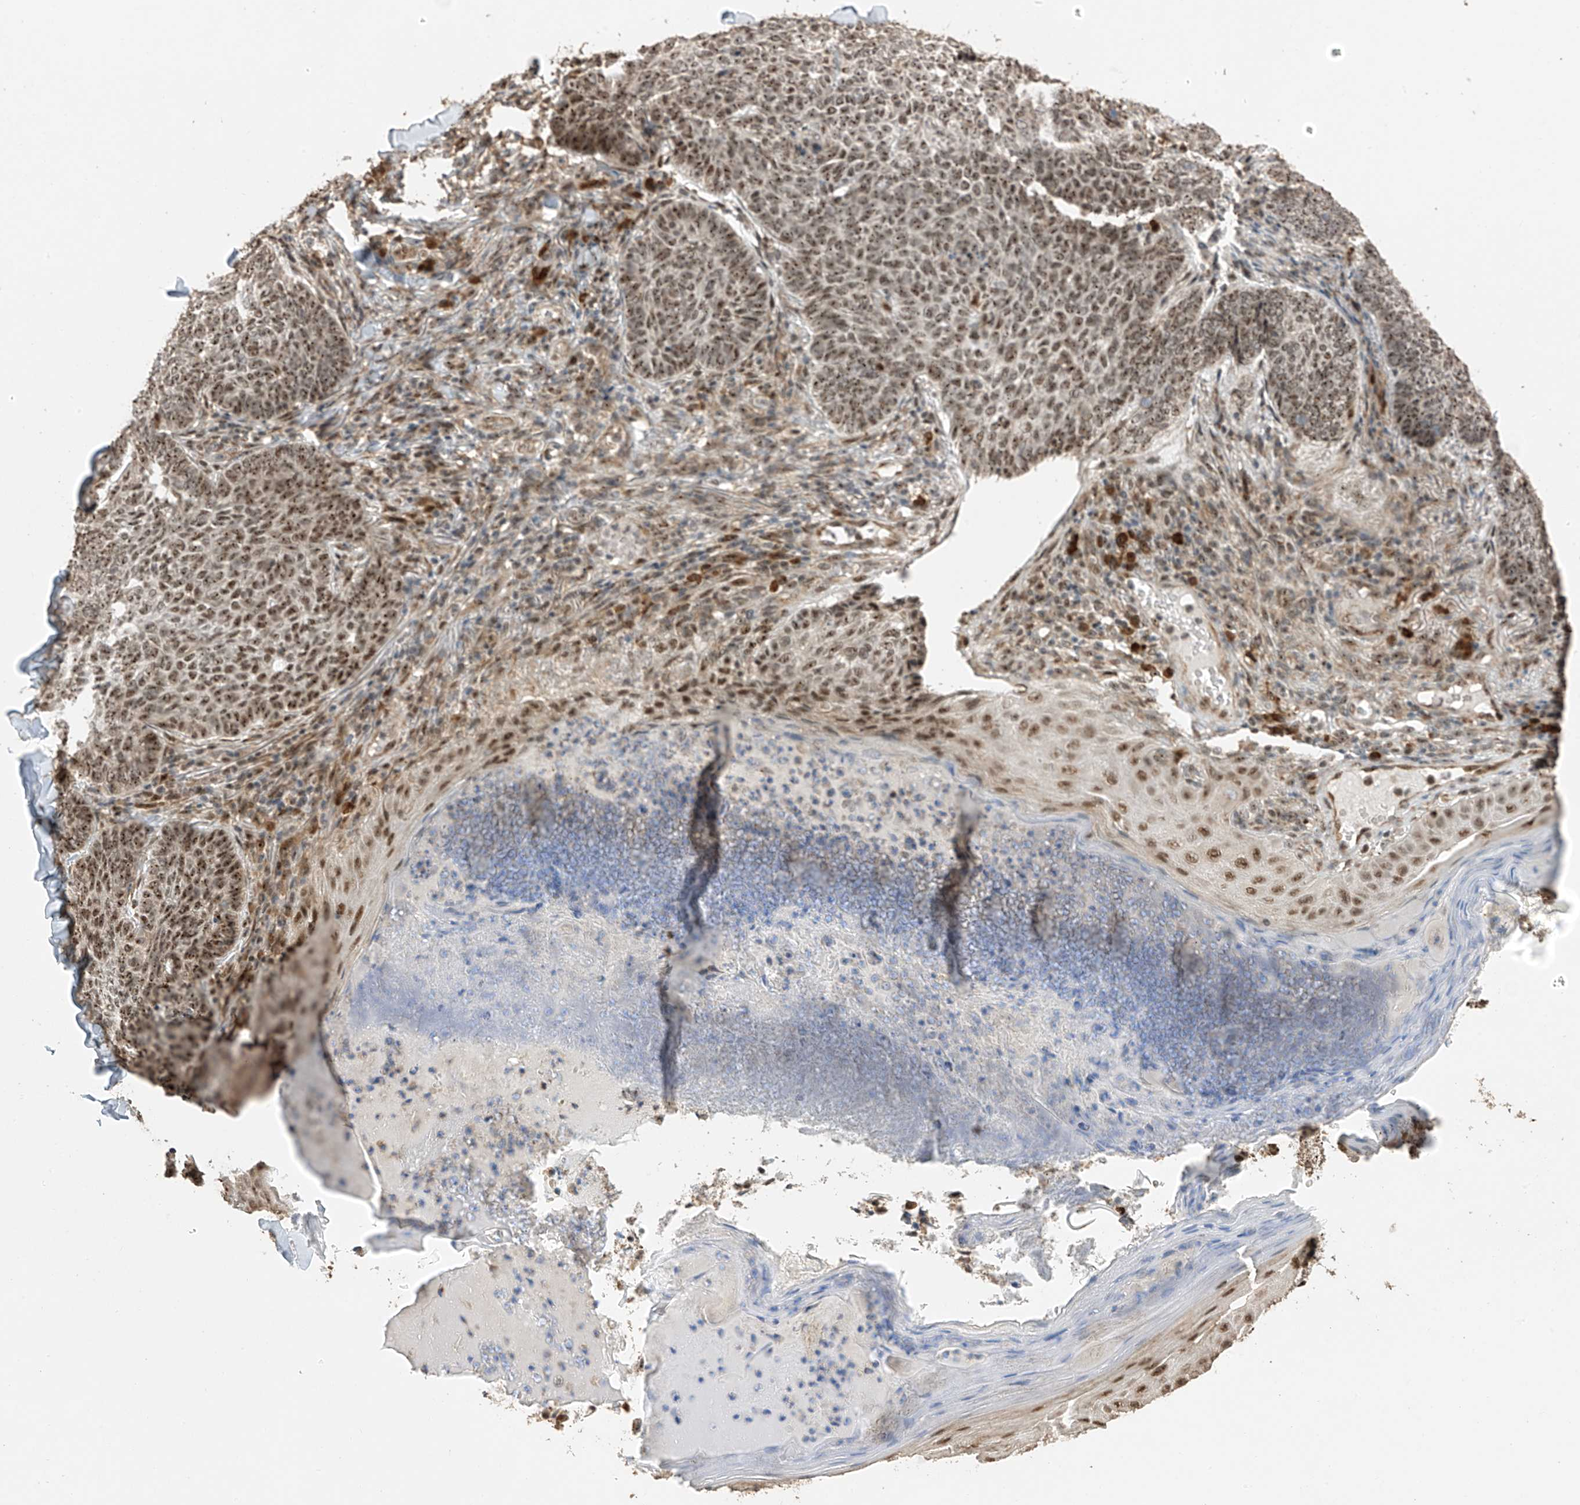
{"staining": {"intensity": "moderate", "quantity": ">75%", "location": "nuclear"}, "tissue": "skin cancer", "cell_type": "Tumor cells", "image_type": "cancer", "snomed": [{"axis": "morphology", "description": "Normal tissue, NOS"}, {"axis": "morphology", "description": "Basal cell carcinoma"}, {"axis": "topography", "description": "Skin"}], "caption": "Skin basal cell carcinoma stained with a protein marker shows moderate staining in tumor cells.", "gene": "ERLEC1", "patient": {"sex": "male", "age": 50}}